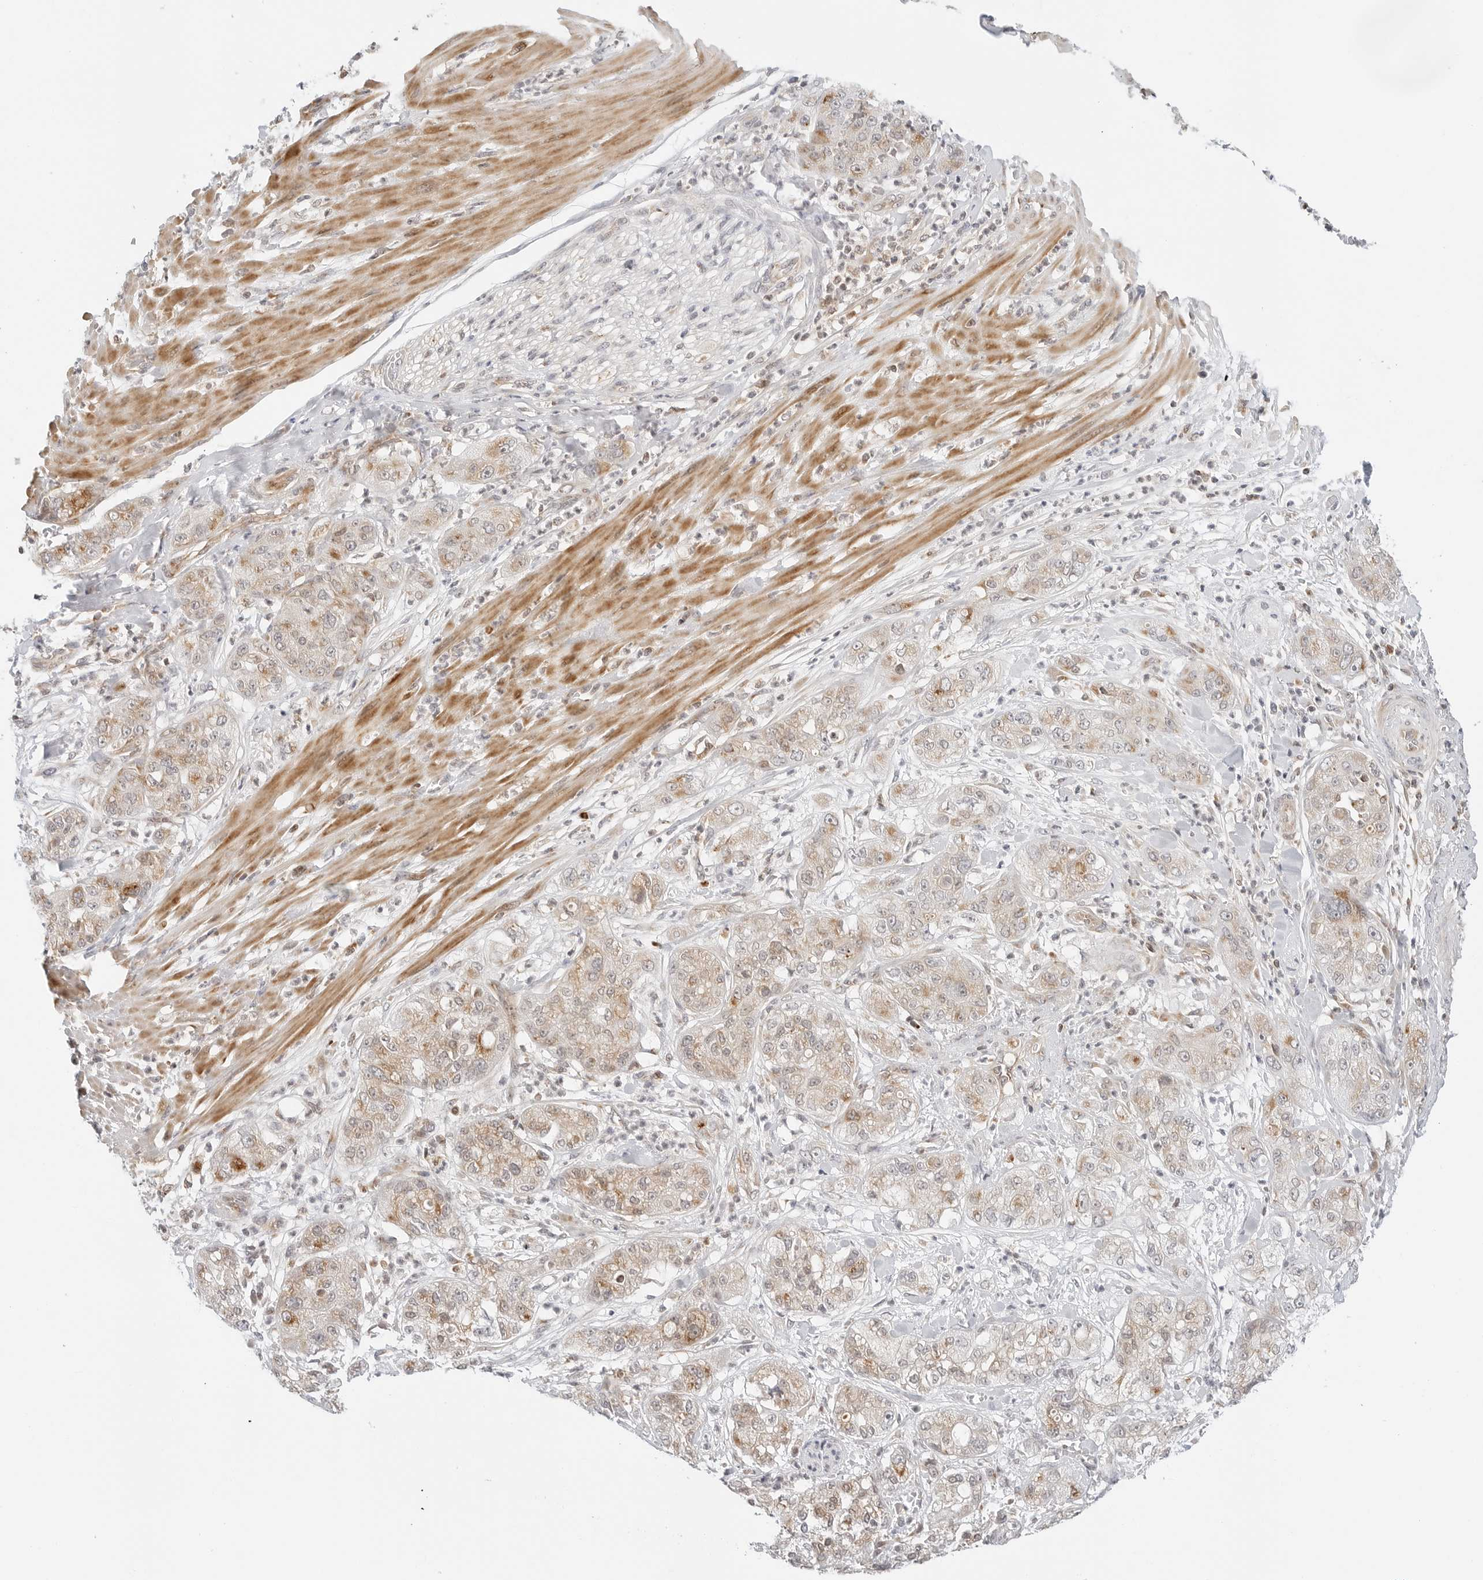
{"staining": {"intensity": "weak", "quantity": ">75%", "location": "cytoplasmic/membranous"}, "tissue": "pancreatic cancer", "cell_type": "Tumor cells", "image_type": "cancer", "snomed": [{"axis": "morphology", "description": "Adenocarcinoma, NOS"}, {"axis": "topography", "description": "Pancreas"}], "caption": "The micrograph exhibits immunohistochemical staining of pancreatic cancer. There is weak cytoplasmic/membranous staining is appreciated in about >75% of tumor cells.", "gene": "DYRK4", "patient": {"sex": "female", "age": 78}}